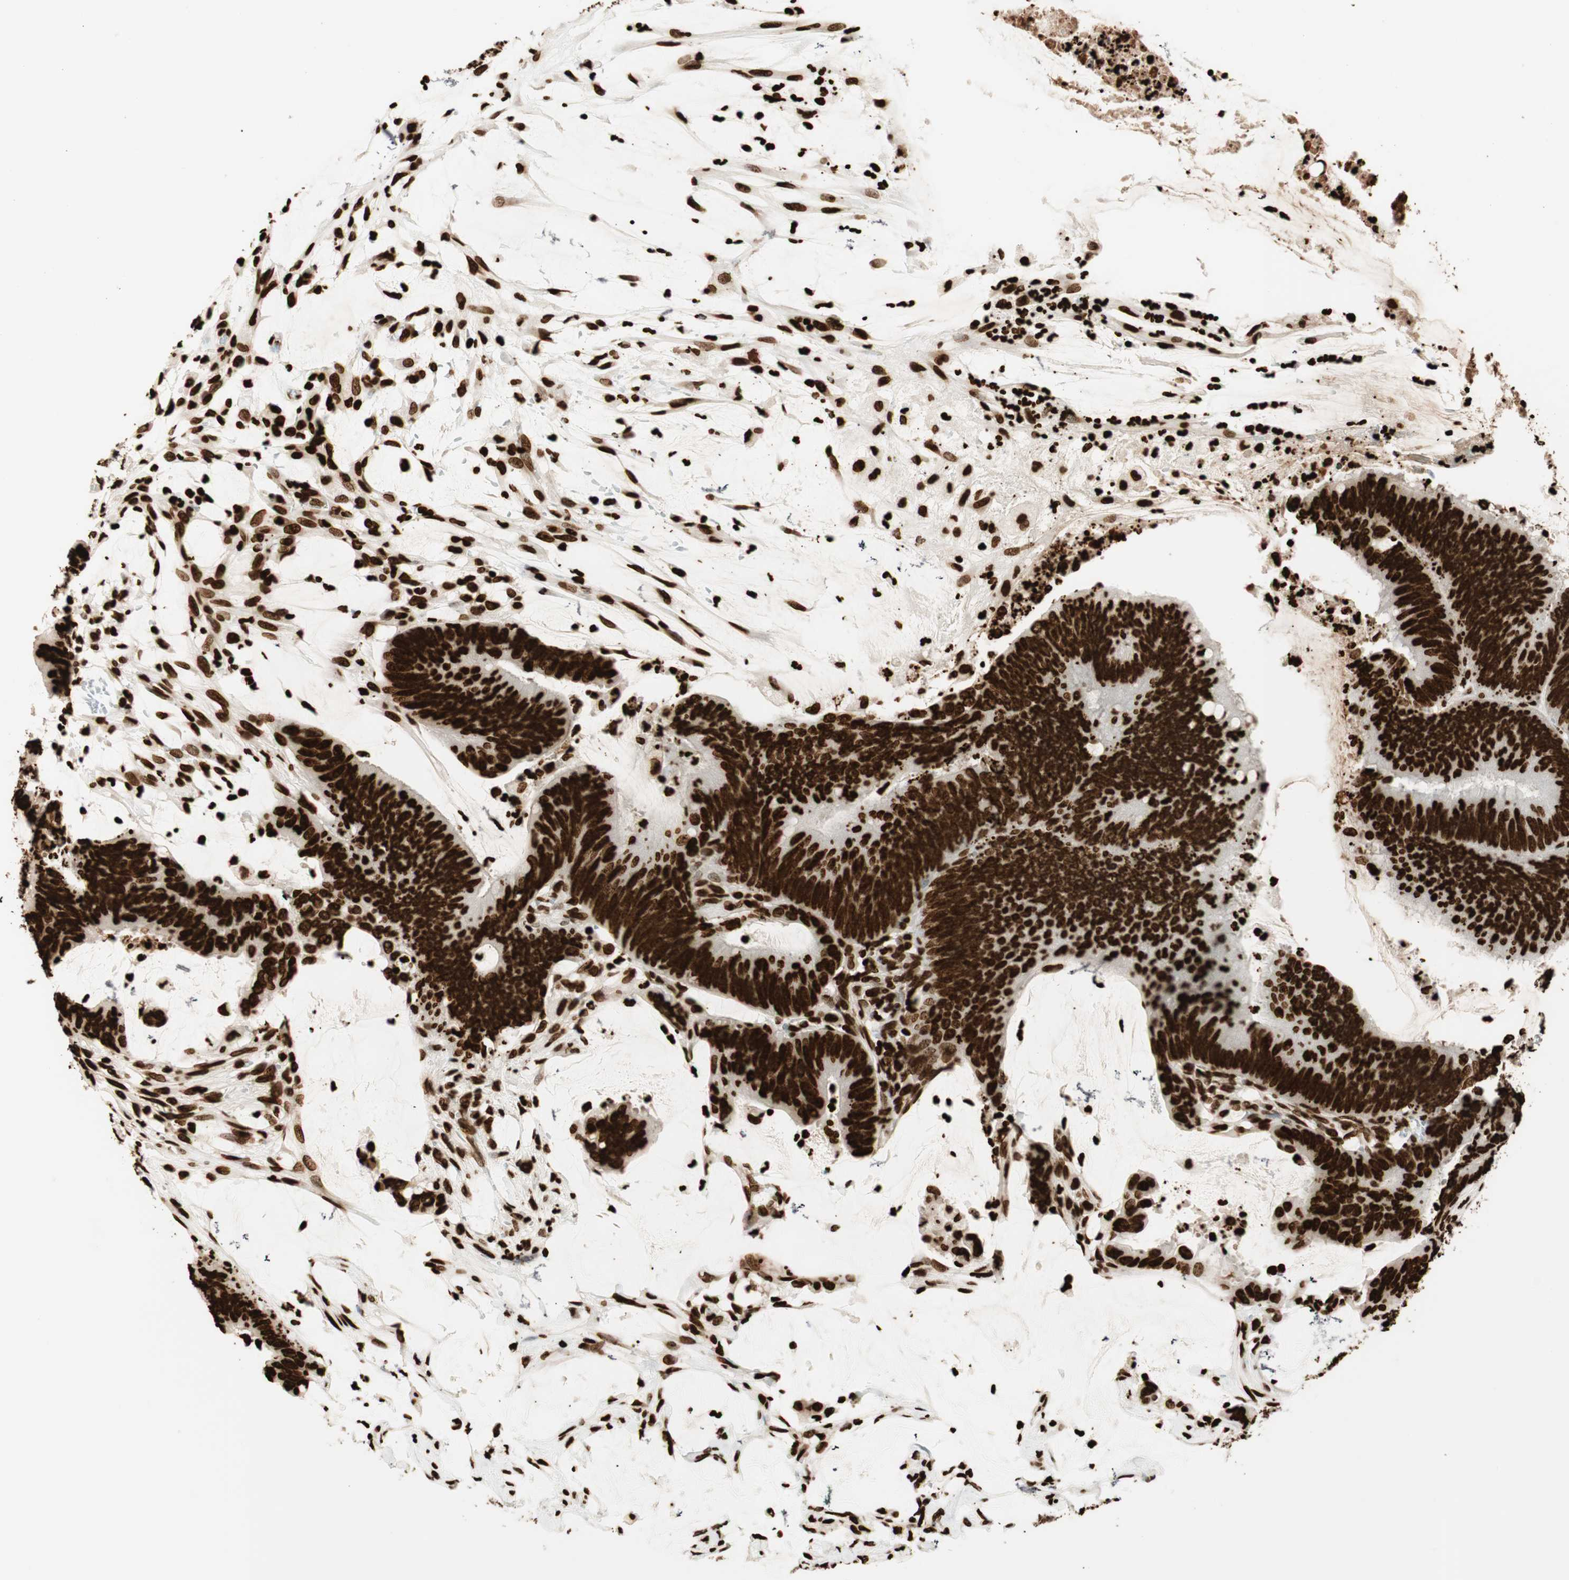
{"staining": {"intensity": "strong", "quantity": ">75%", "location": "nuclear"}, "tissue": "colorectal cancer", "cell_type": "Tumor cells", "image_type": "cancer", "snomed": [{"axis": "morphology", "description": "Adenocarcinoma, NOS"}, {"axis": "topography", "description": "Rectum"}], "caption": "Immunohistochemical staining of human colorectal cancer exhibits high levels of strong nuclear staining in approximately >75% of tumor cells. (DAB IHC with brightfield microscopy, high magnification).", "gene": "GLI2", "patient": {"sex": "female", "age": 66}}